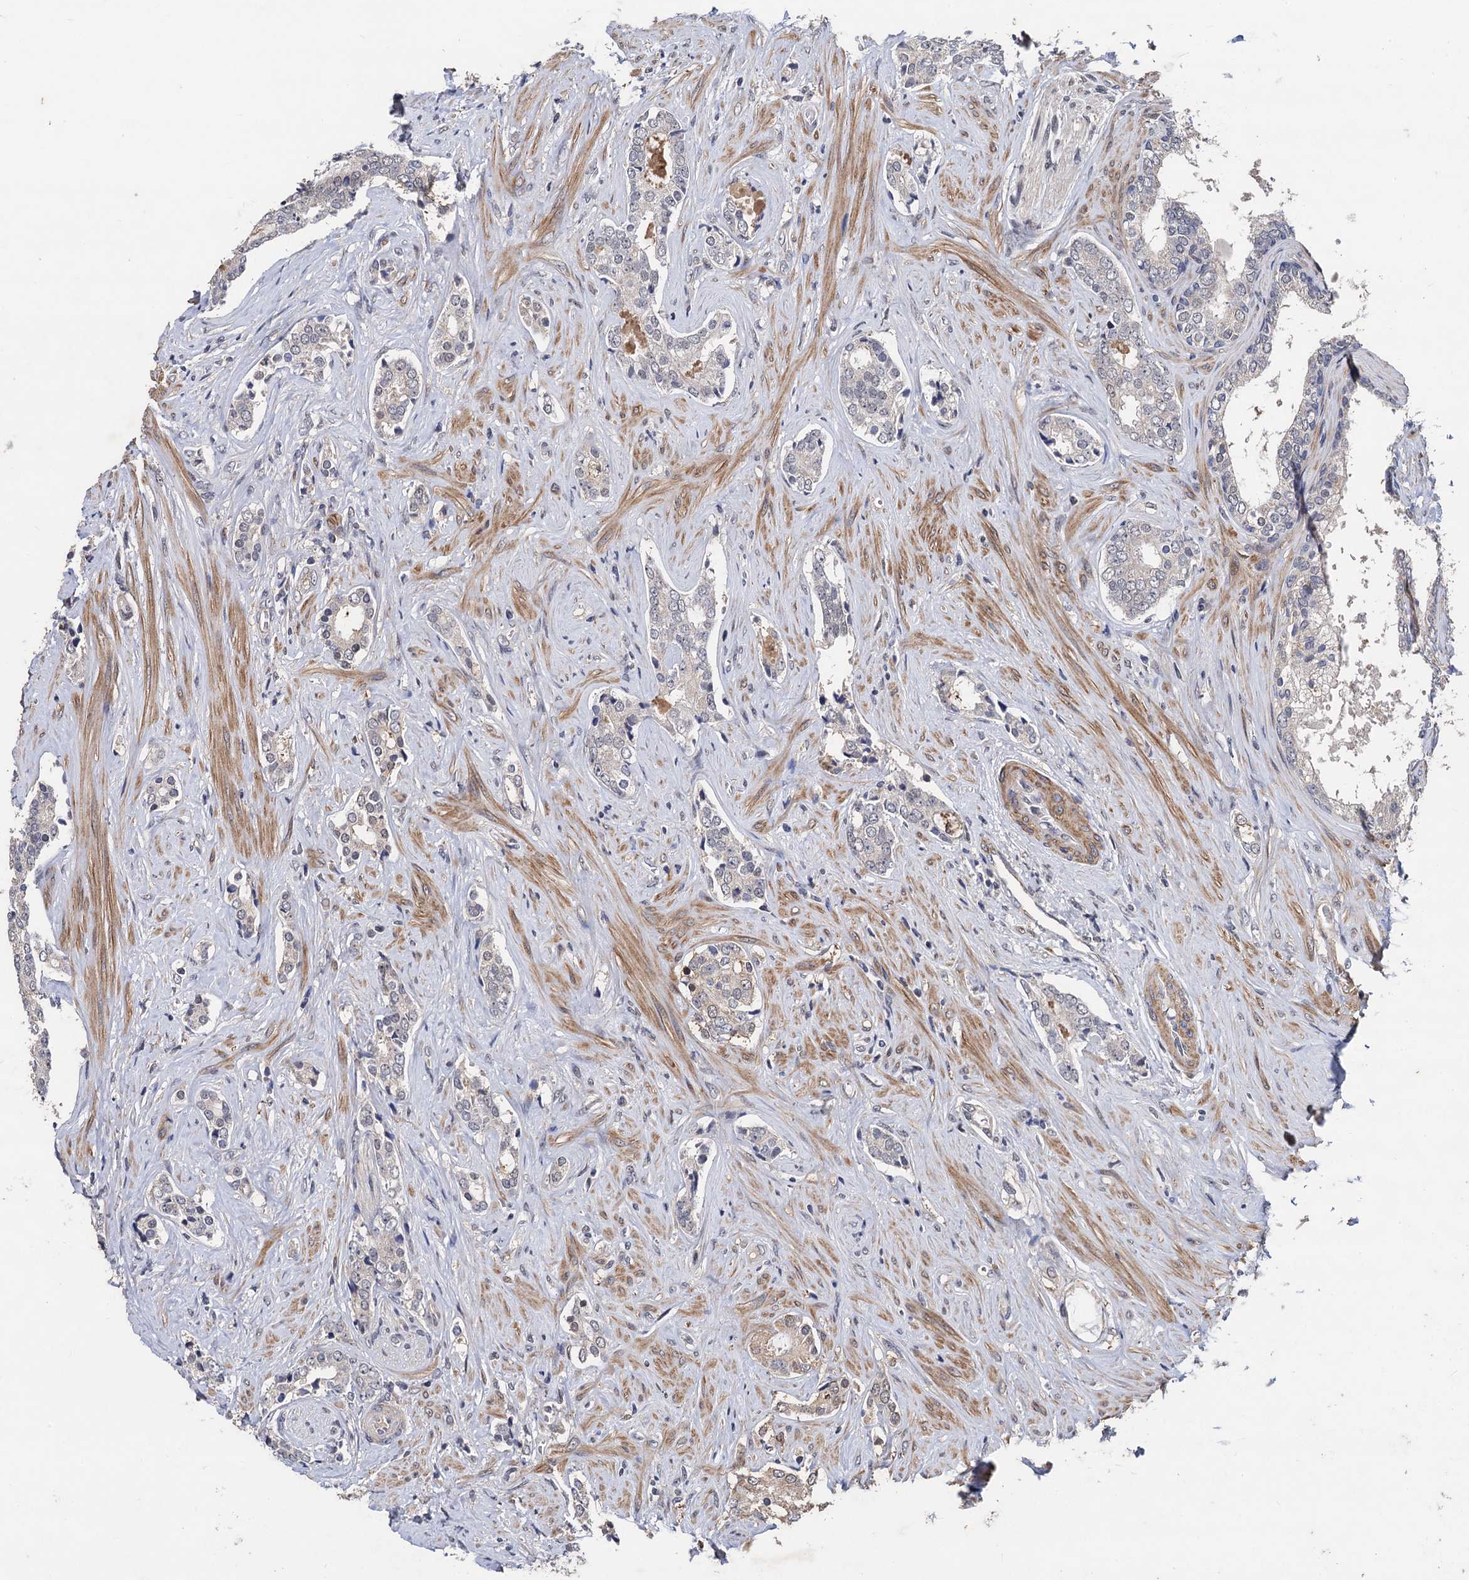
{"staining": {"intensity": "negative", "quantity": "none", "location": "none"}, "tissue": "prostate cancer", "cell_type": "Tumor cells", "image_type": "cancer", "snomed": [{"axis": "morphology", "description": "Adenocarcinoma, High grade"}, {"axis": "topography", "description": "Prostate"}], "caption": "IHC image of prostate cancer stained for a protein (brown), which displays no expression in tumor cells.", "gene": "PPTC7", "patient": {"sex": "male", "age": 63}}